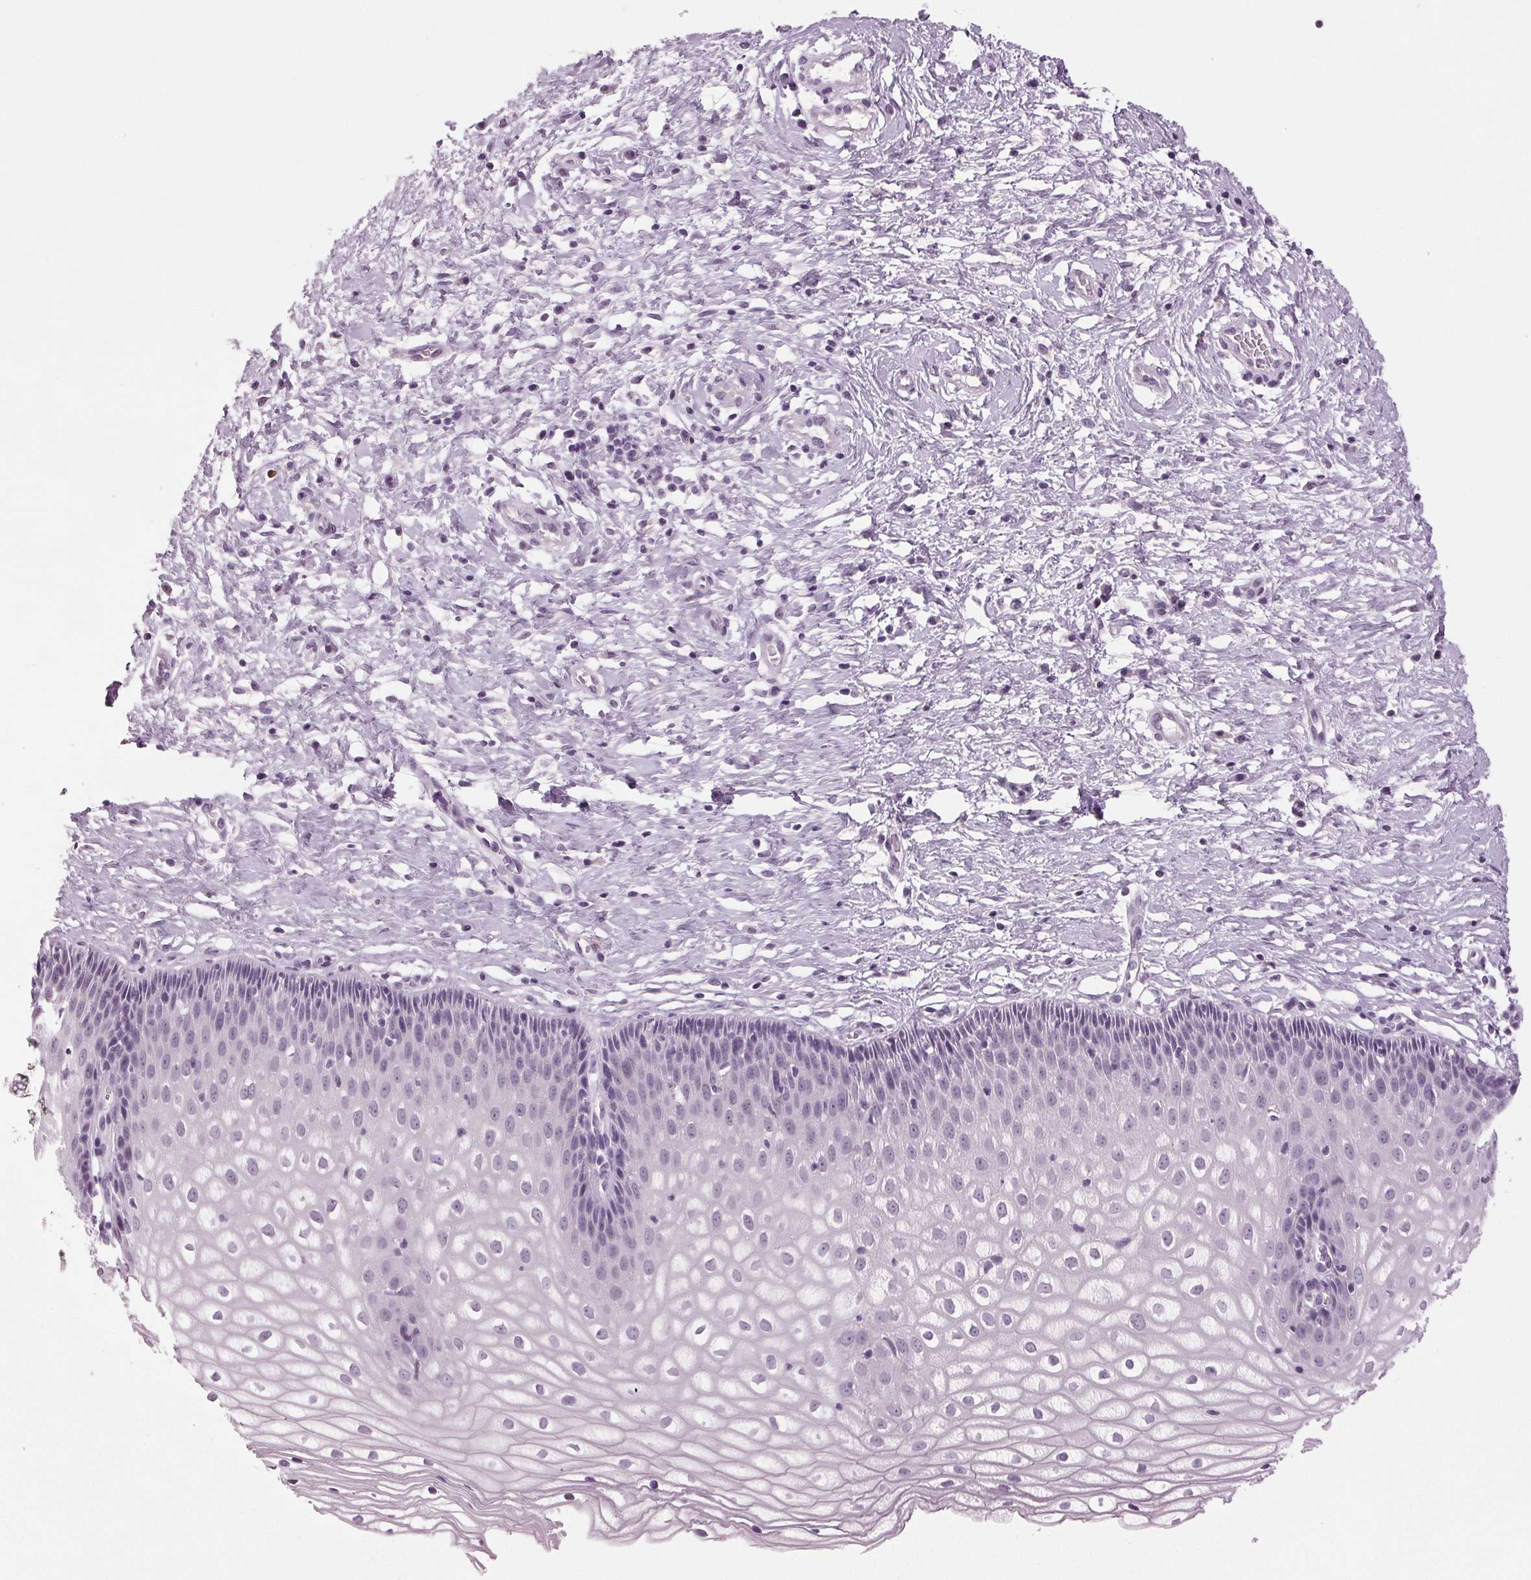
{"staining": {"intensity": "moderate", "quantity": "<25%", "location": "cytoplasmic/membranous"}, "tissue": "cervix", "cell_type": "Glandular cells", "image_type": "normal", "snomed": [{"axis": "morphology", "description": "Normal tissue, NOS"}, {"axis": "topography", "description": "Cervix"}], "caption": "IHC (DAB (3,3'-diaminobenzidine)) staining of normal human cervix shows moderate cytoplasmic/membranous protein staining in about <25% of glandular cells. Immunohistochemistry (ihc) stains the protein of interest in brown and the nuclei are stained blue.", "gene": "DNAH12", "patient": {"sex": "female", "age": 36}}